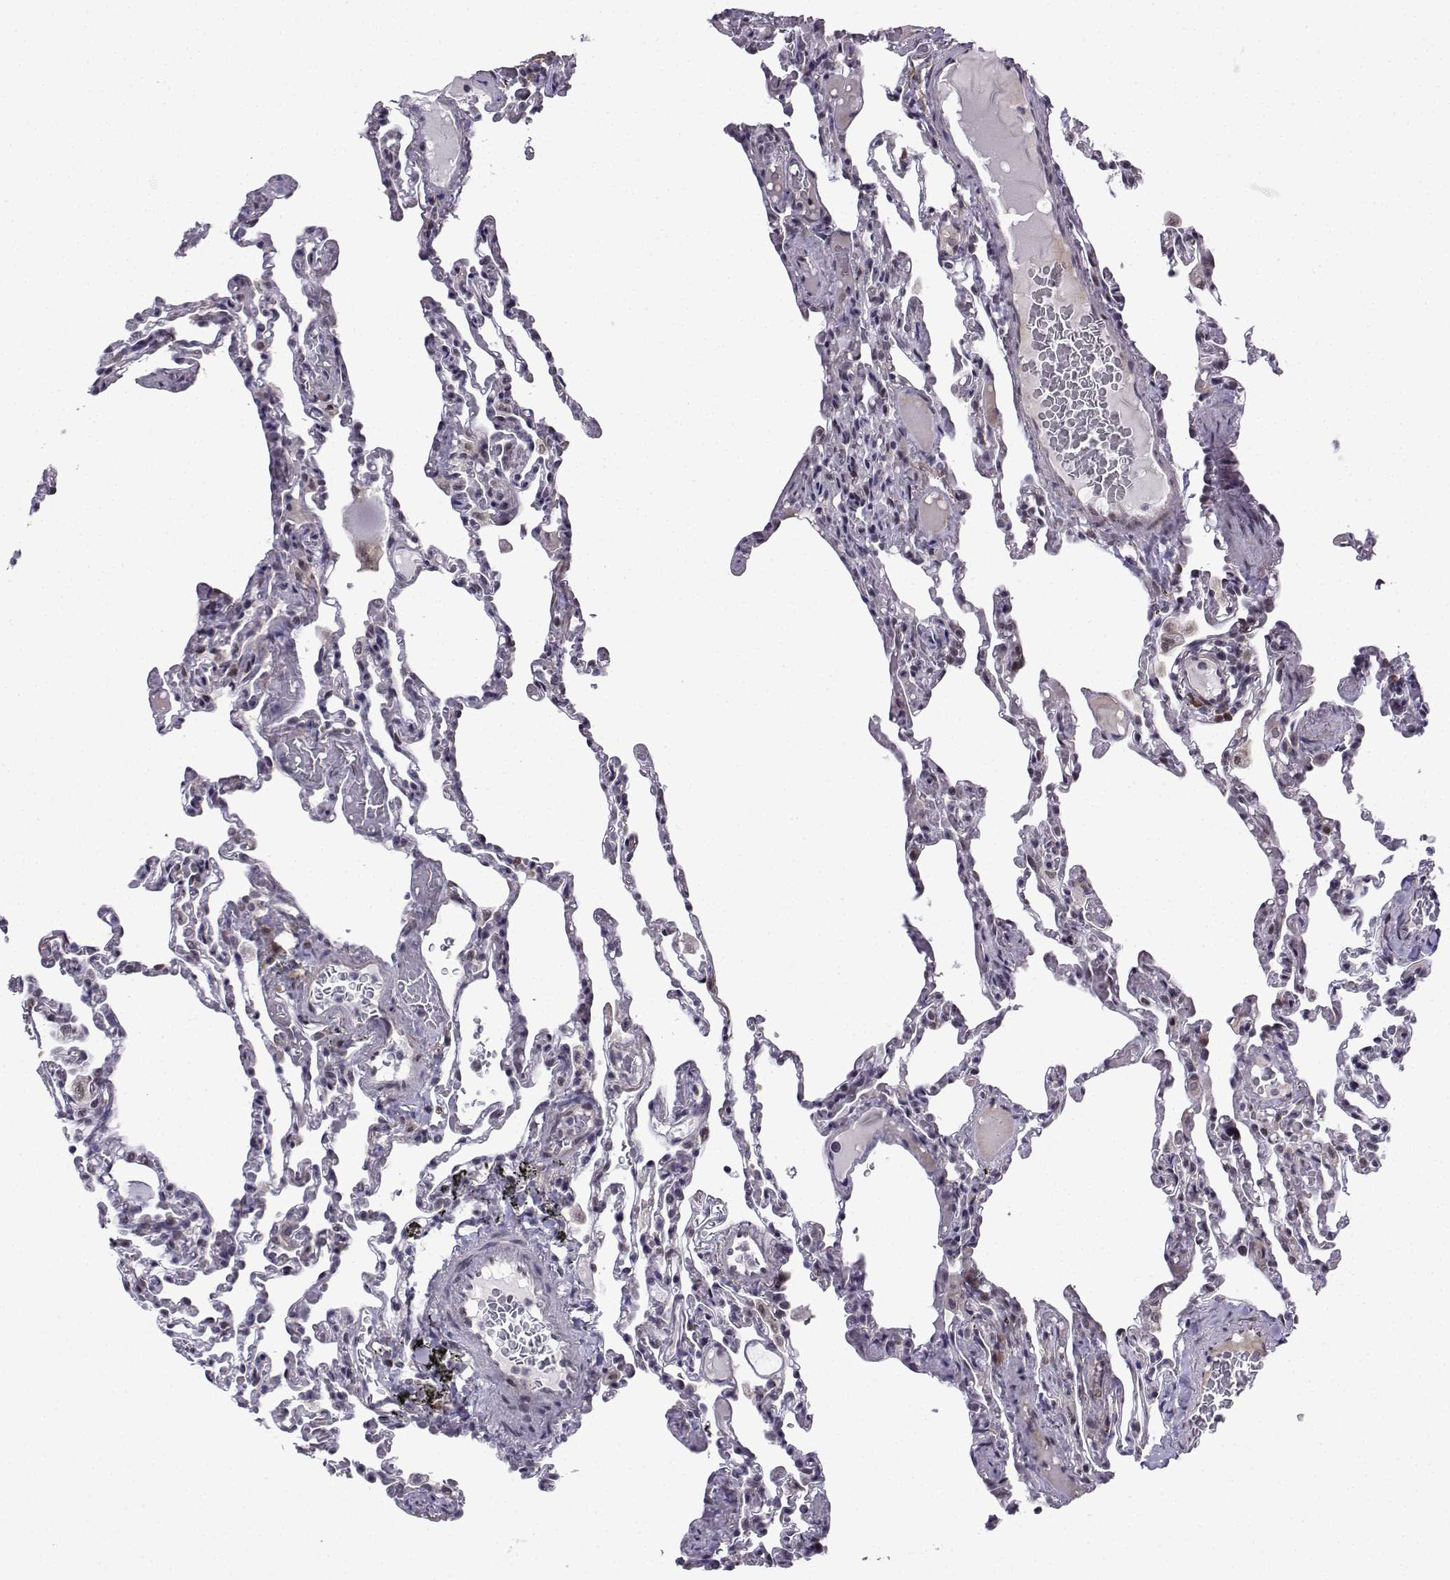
{"staining": {"intensity": "moderate", "quantity": "<25%", "location": "nuclear"}, "tissue": "lung", "cell_type": "Alveolar cells", "image_type": "normal", "snomed": [{"axis": "morphology", "description": "Normal tissue, NOS"}, {"axis": "topography", "description": "Lung"}], "caption": "DAB immunohistochemical staining of benign lung displays moderate nuclear protein positivity in about <25% of alveolar cells.", "gene": "FGF3", "patient": {"sex": "female", "age": 43}}